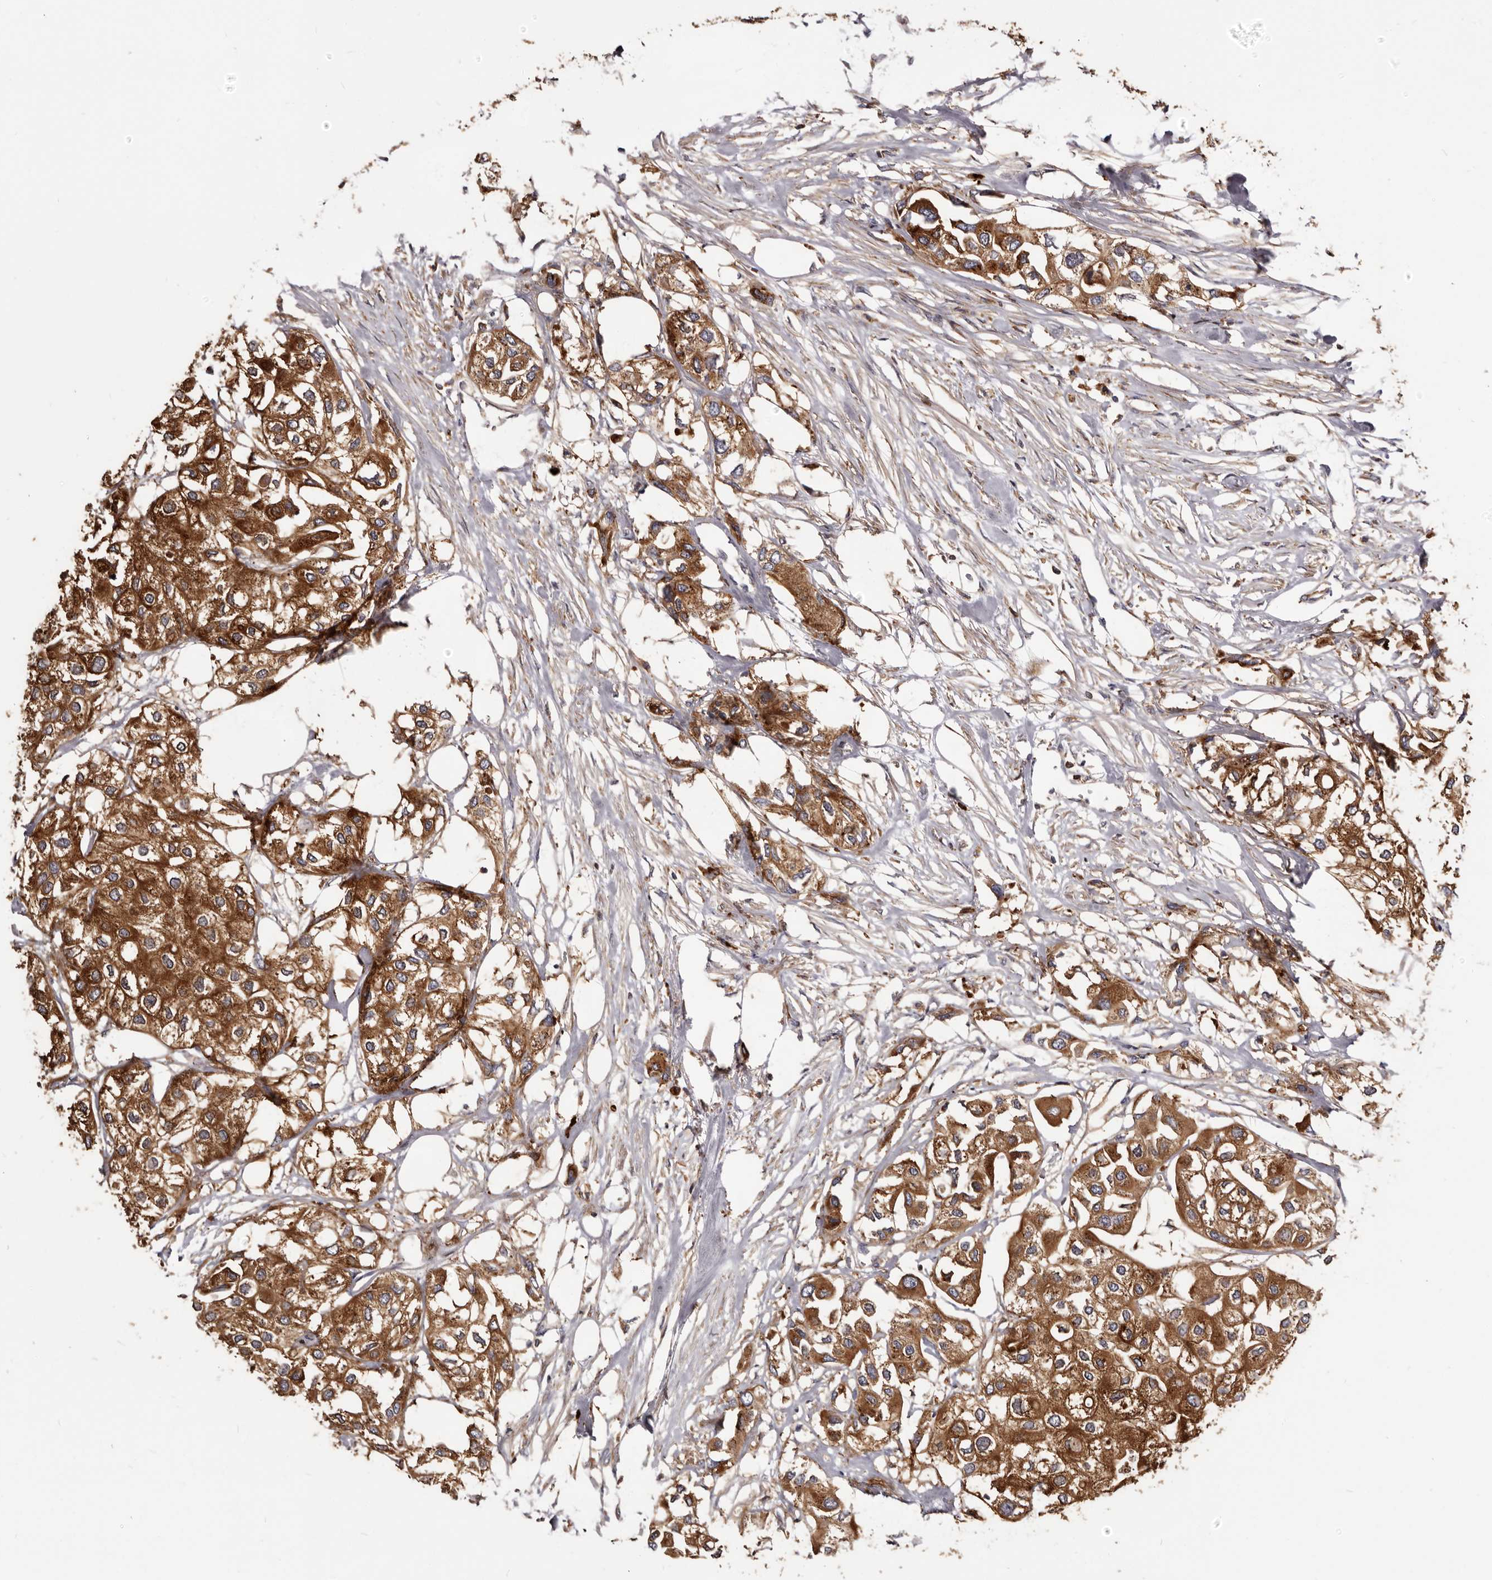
{"staining": {"intensity": "strong", "quantity": ">75%", "location": "cytoplasmic/membranous"}, "tissue": "urothelial cancer", "cell_type": "Tumor cells", "image_type": "cancer", "snomed": [{"axis": "morphology", "description": "Urothelial carcinoma, High grade"}, {"axis": "topography", "description": "Urinary bladder"}], "caption": "There is high levels of strong cytoplasmic/membranous positivity in tumor cells of urothelial cancer, as demonstrated by immunohistochemical staining (brown color).", "gene": "TPD52", "patient": {"sex": "male", "age": 64}}